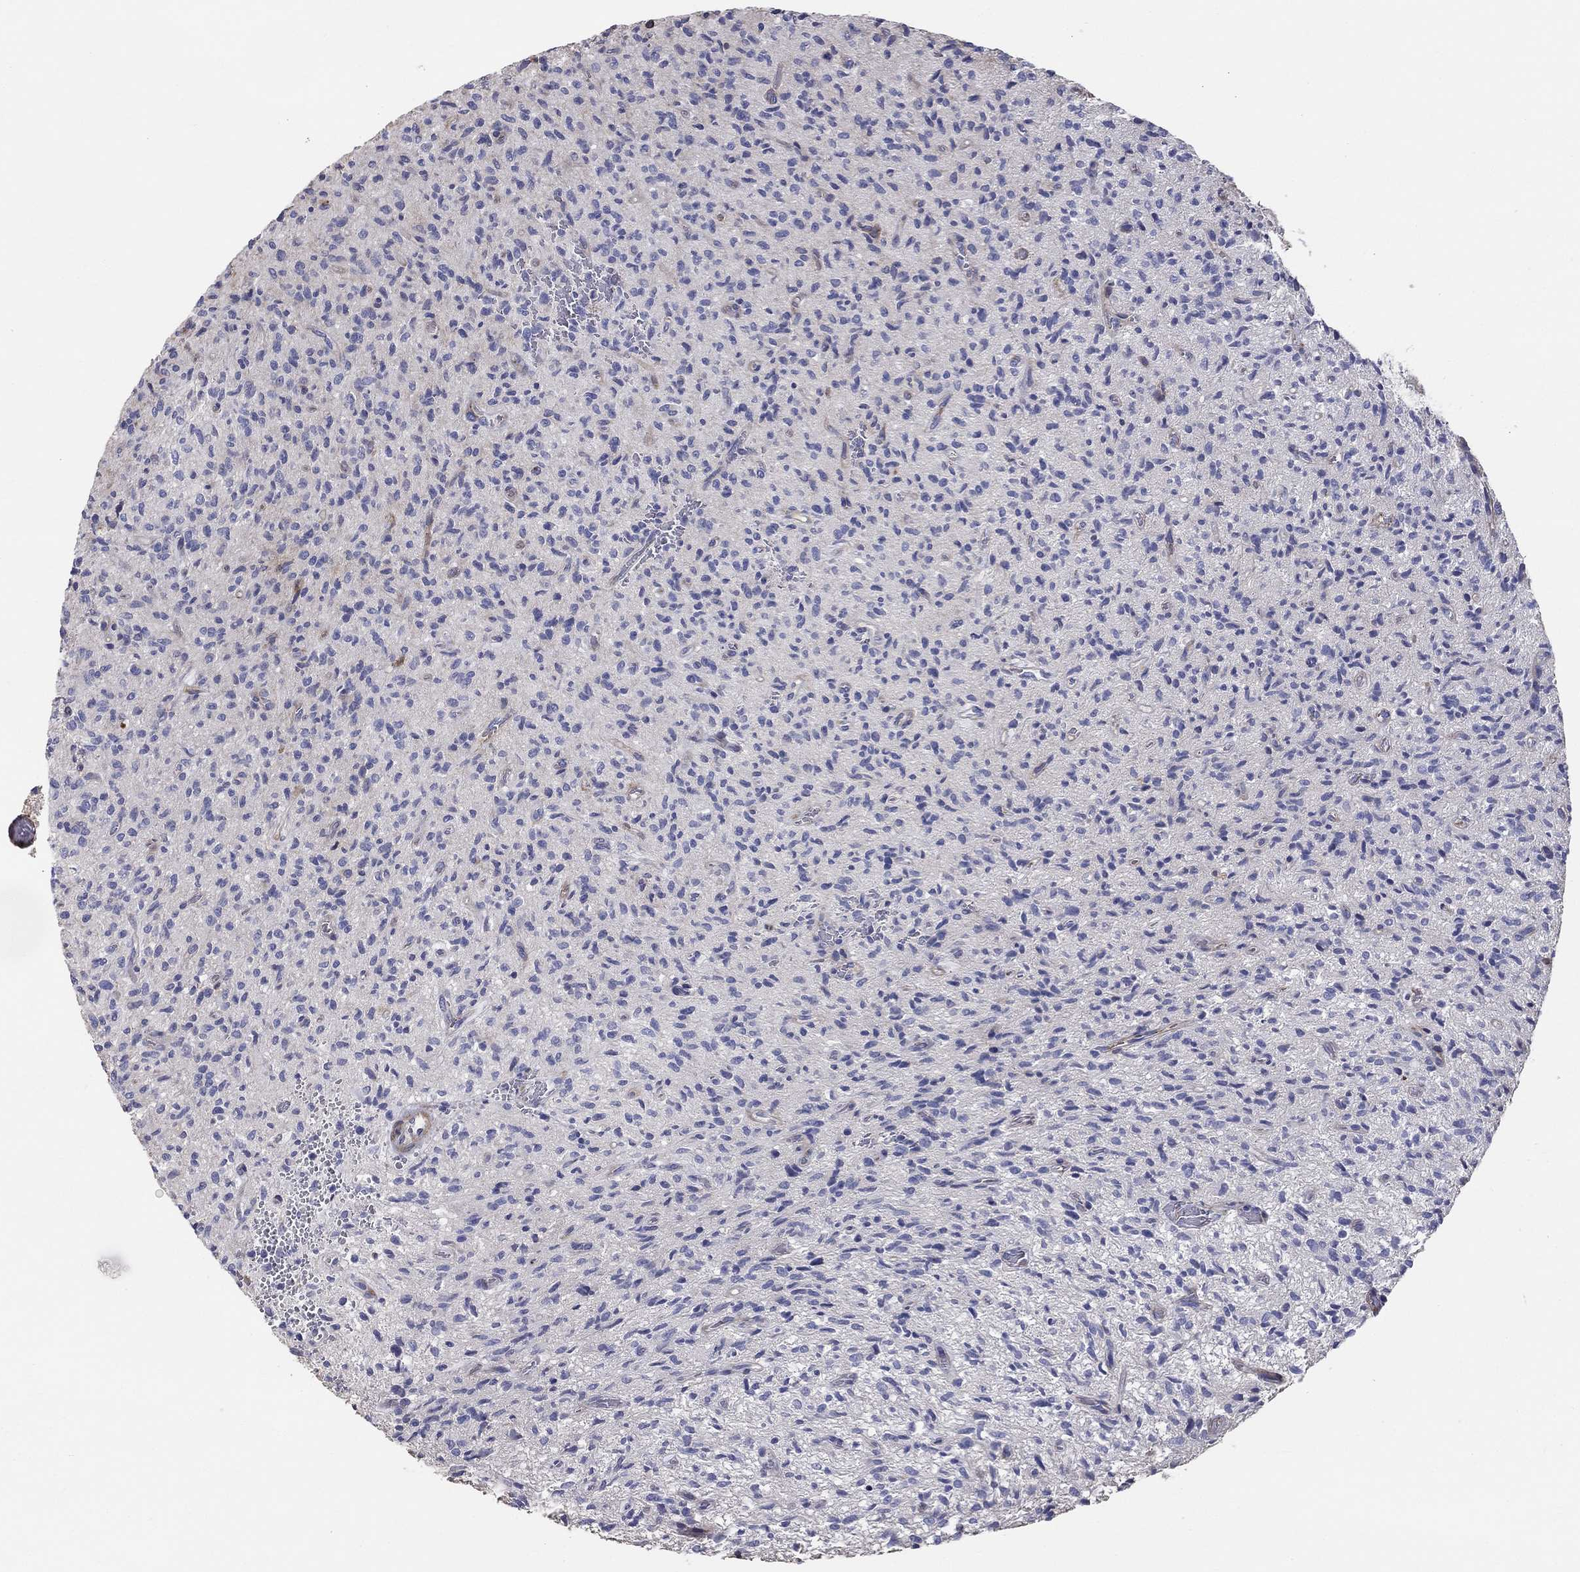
{"staining": {"intensity": "negative", "quantity": "none", "location": "none"}, "tissue": "glioma", "cell_type": "Tumor cells", "image_type": "cancer", "snomed": [{"axis": "morphology", "description": "Glioma, malignant, High grade"}, {"axis": "topography", "description": "Brain"}], "caption": "The image reveals no staining of tumor cells in malignant glioma (high-grade).", "gene": "NPHP1", "patient": {"sex": "male", "age": 64}}